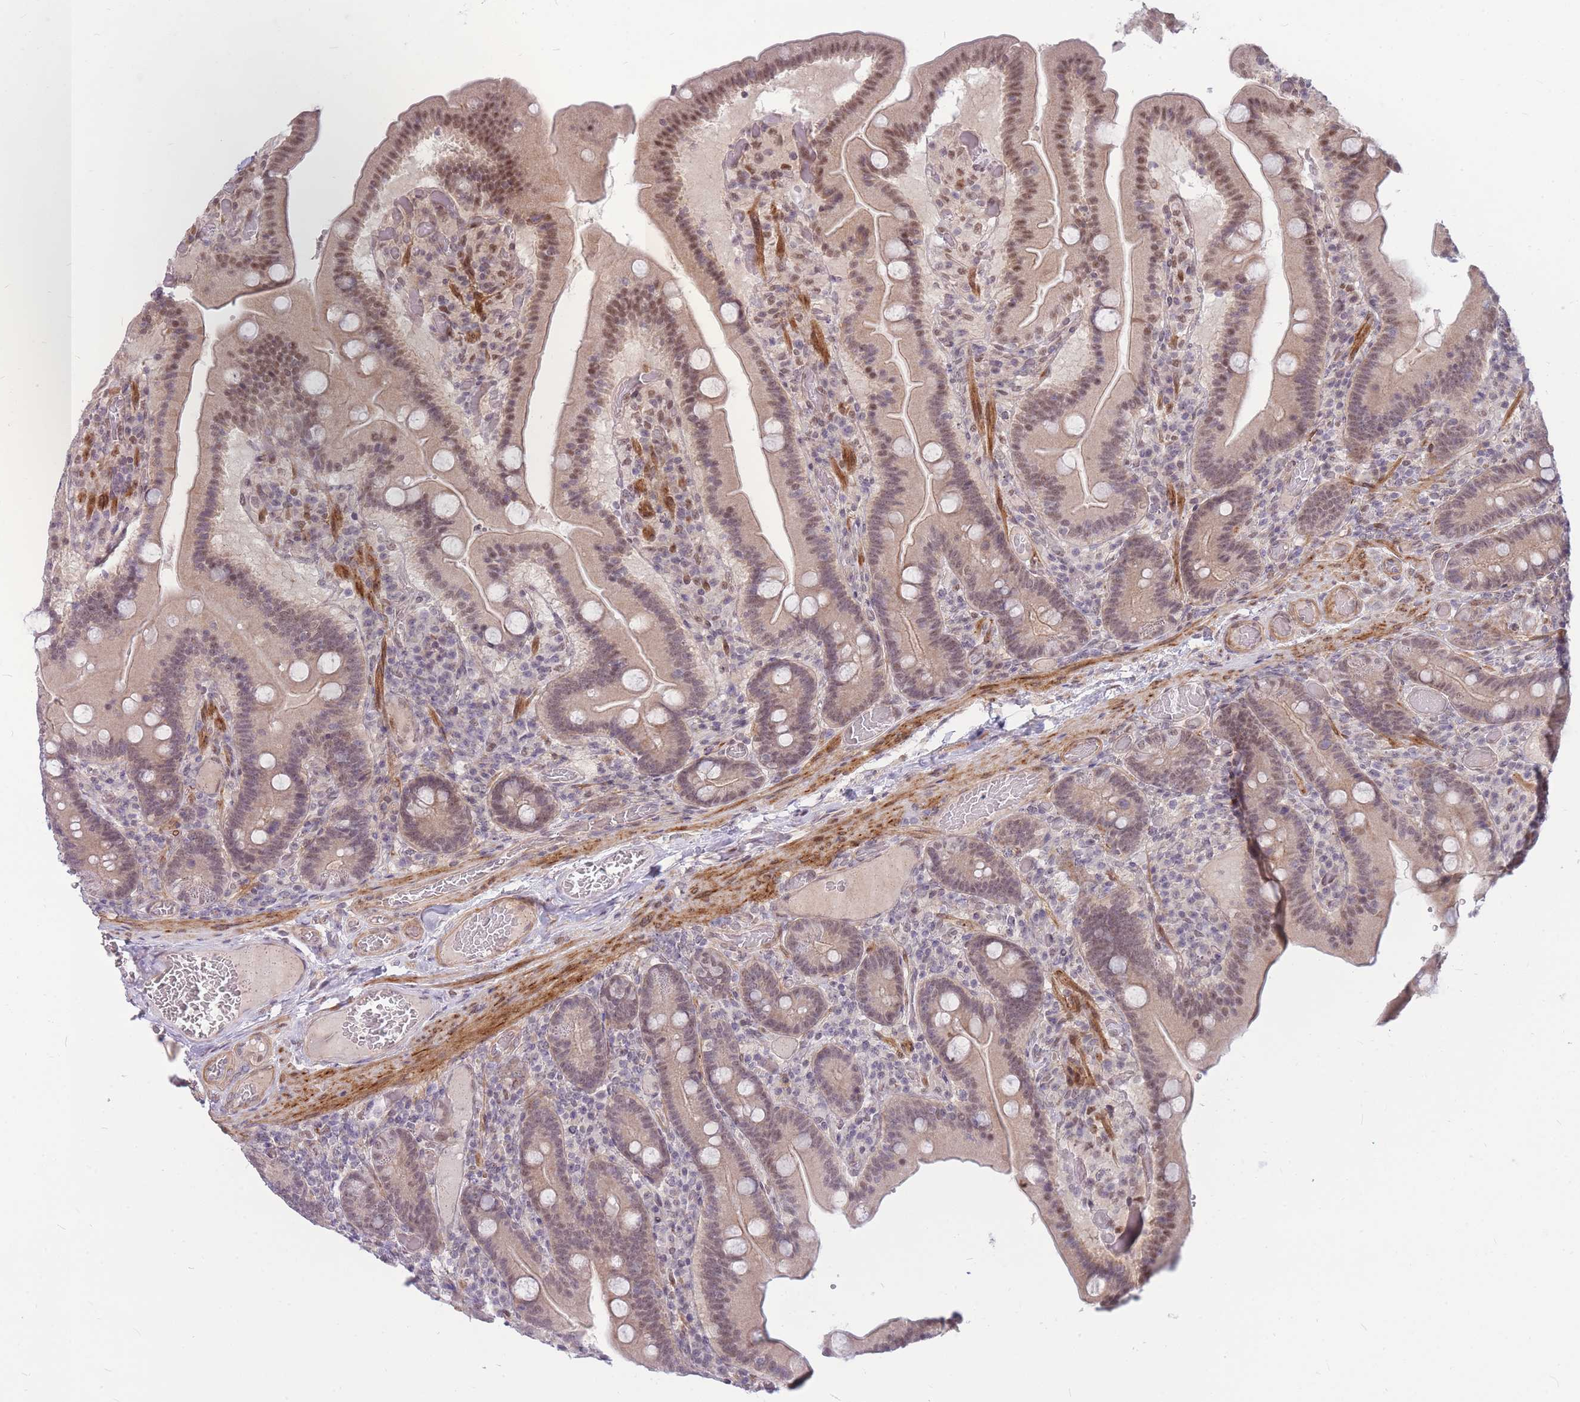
{"staining": {"intensity": "moderate", "quantity": "25%-75%", "location": "nuclear"}, "tissue": "duodenum", "cell_type": "Glandular cells", "image_type": "normal", "snomed": [{"axis": "morphology", "description": "Normal tissue, NOS"}, {"axis": "topography", "description": "Duodenum"}], "caption": "This image exhibits unremarkable duodenum stained with IHC to label a protein in brown. The nuclear of glandular cells show moderate positivity for the protein. Nuclei are counter-stained blue.", "gene": "ERCC2", "patient": {"sex": "female", "age": 62}}